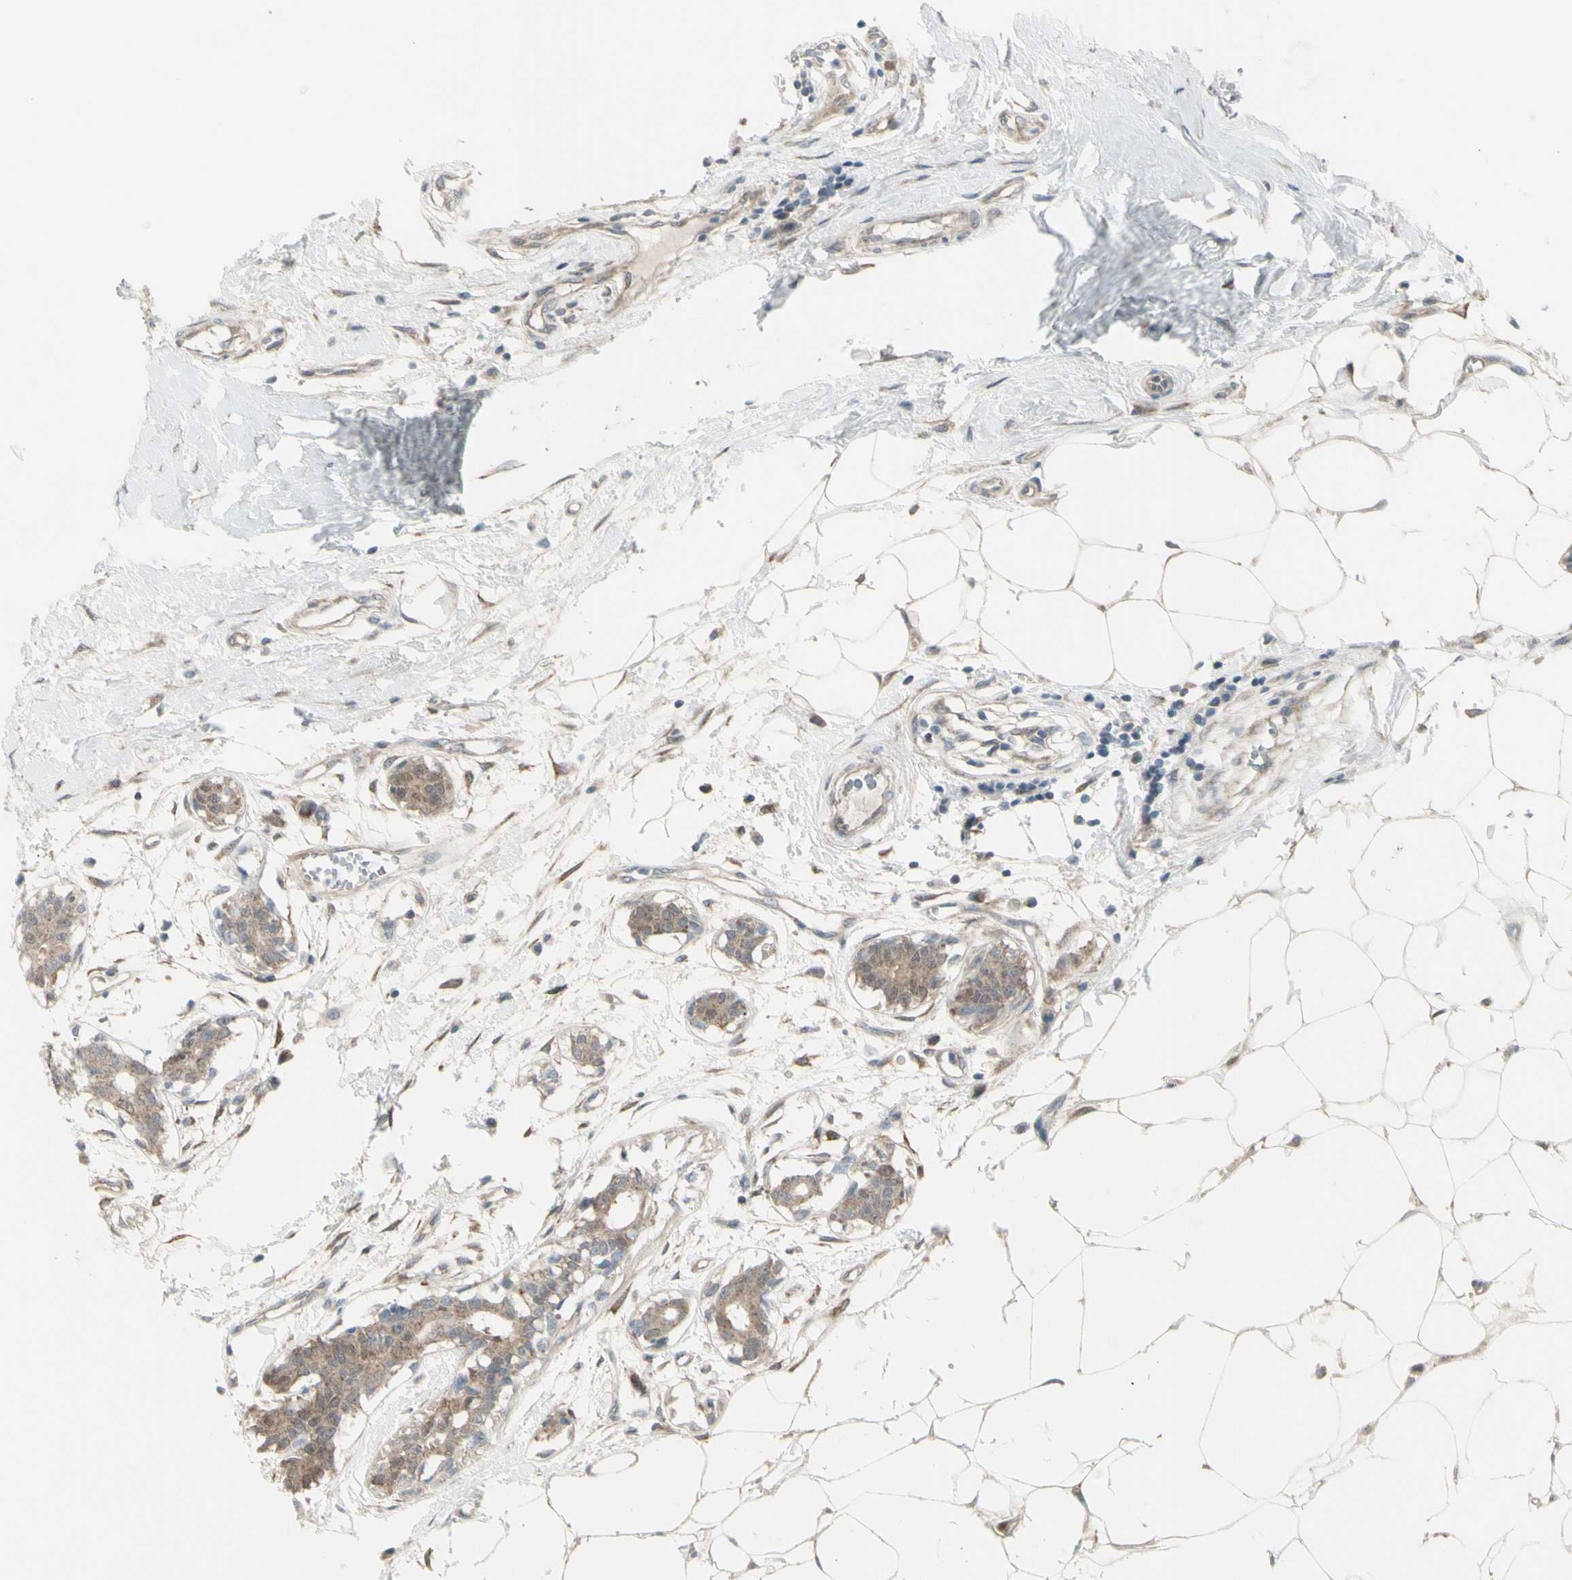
{"staining": {"intensity": "weak", "quantity": ">75%", "location": "cytoplasmic/membranous"}, "tissue": "breast cancer", "cell_type": "Tumor cells", "image_type": "cancer", "snomed": [{"axis": "morphology", "description": "Duct carcinoma"}, {"axis": "topography", "description": "Breast"}], "caption": "This is an image of immunohistochemistry (IHC) staining of intraductal carcinoma (breast), which shows weak expression in the cytoplasmic/membranous of tumor cells.", "gene": "NAXD", "patient": {"sex": "female", "age": 40}}